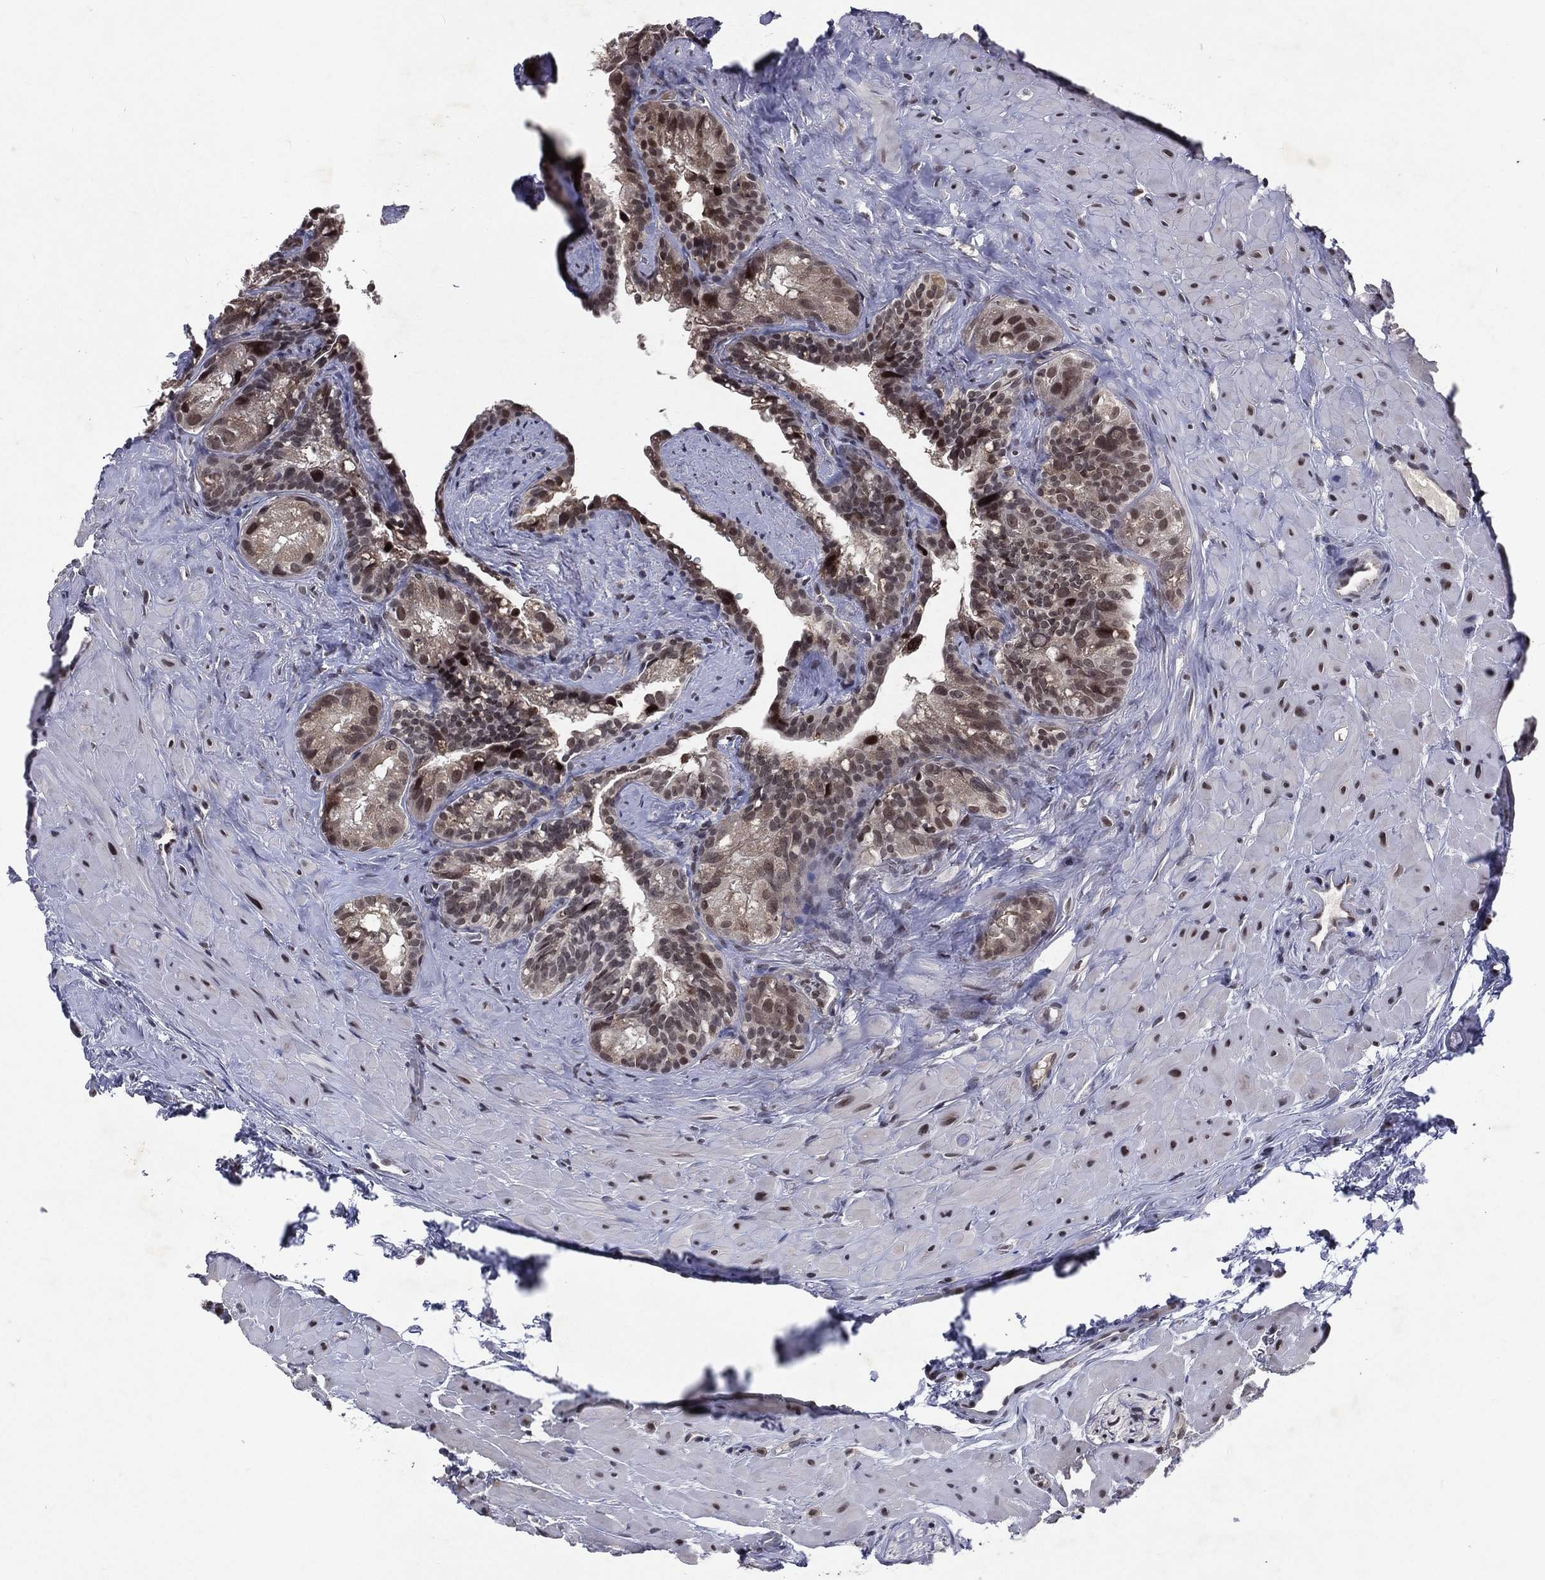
{"staining": {"intensity": "moderate", "quantity": "25%-75%", "location": "cytoplasmic/membranous,nuclear"}, "tissue": "seminal vesicle", "cell_type": "Glandular cells", "image_type": "normal", "snomed": [{"axis": "morphology", "description": "Normal tissue, NOS"}, {"axis": "topography", "description": "Seminal veicle"}], "caption": "Seminal vesicle stained for a protein reveals moderate cytoplasmic/membranous,nuclear positivity in glandular cells. (IHC, brightfield microscopy, high magnification).", "gene": "DMAP1", "patient": {"sex": "male", "age": 72}}